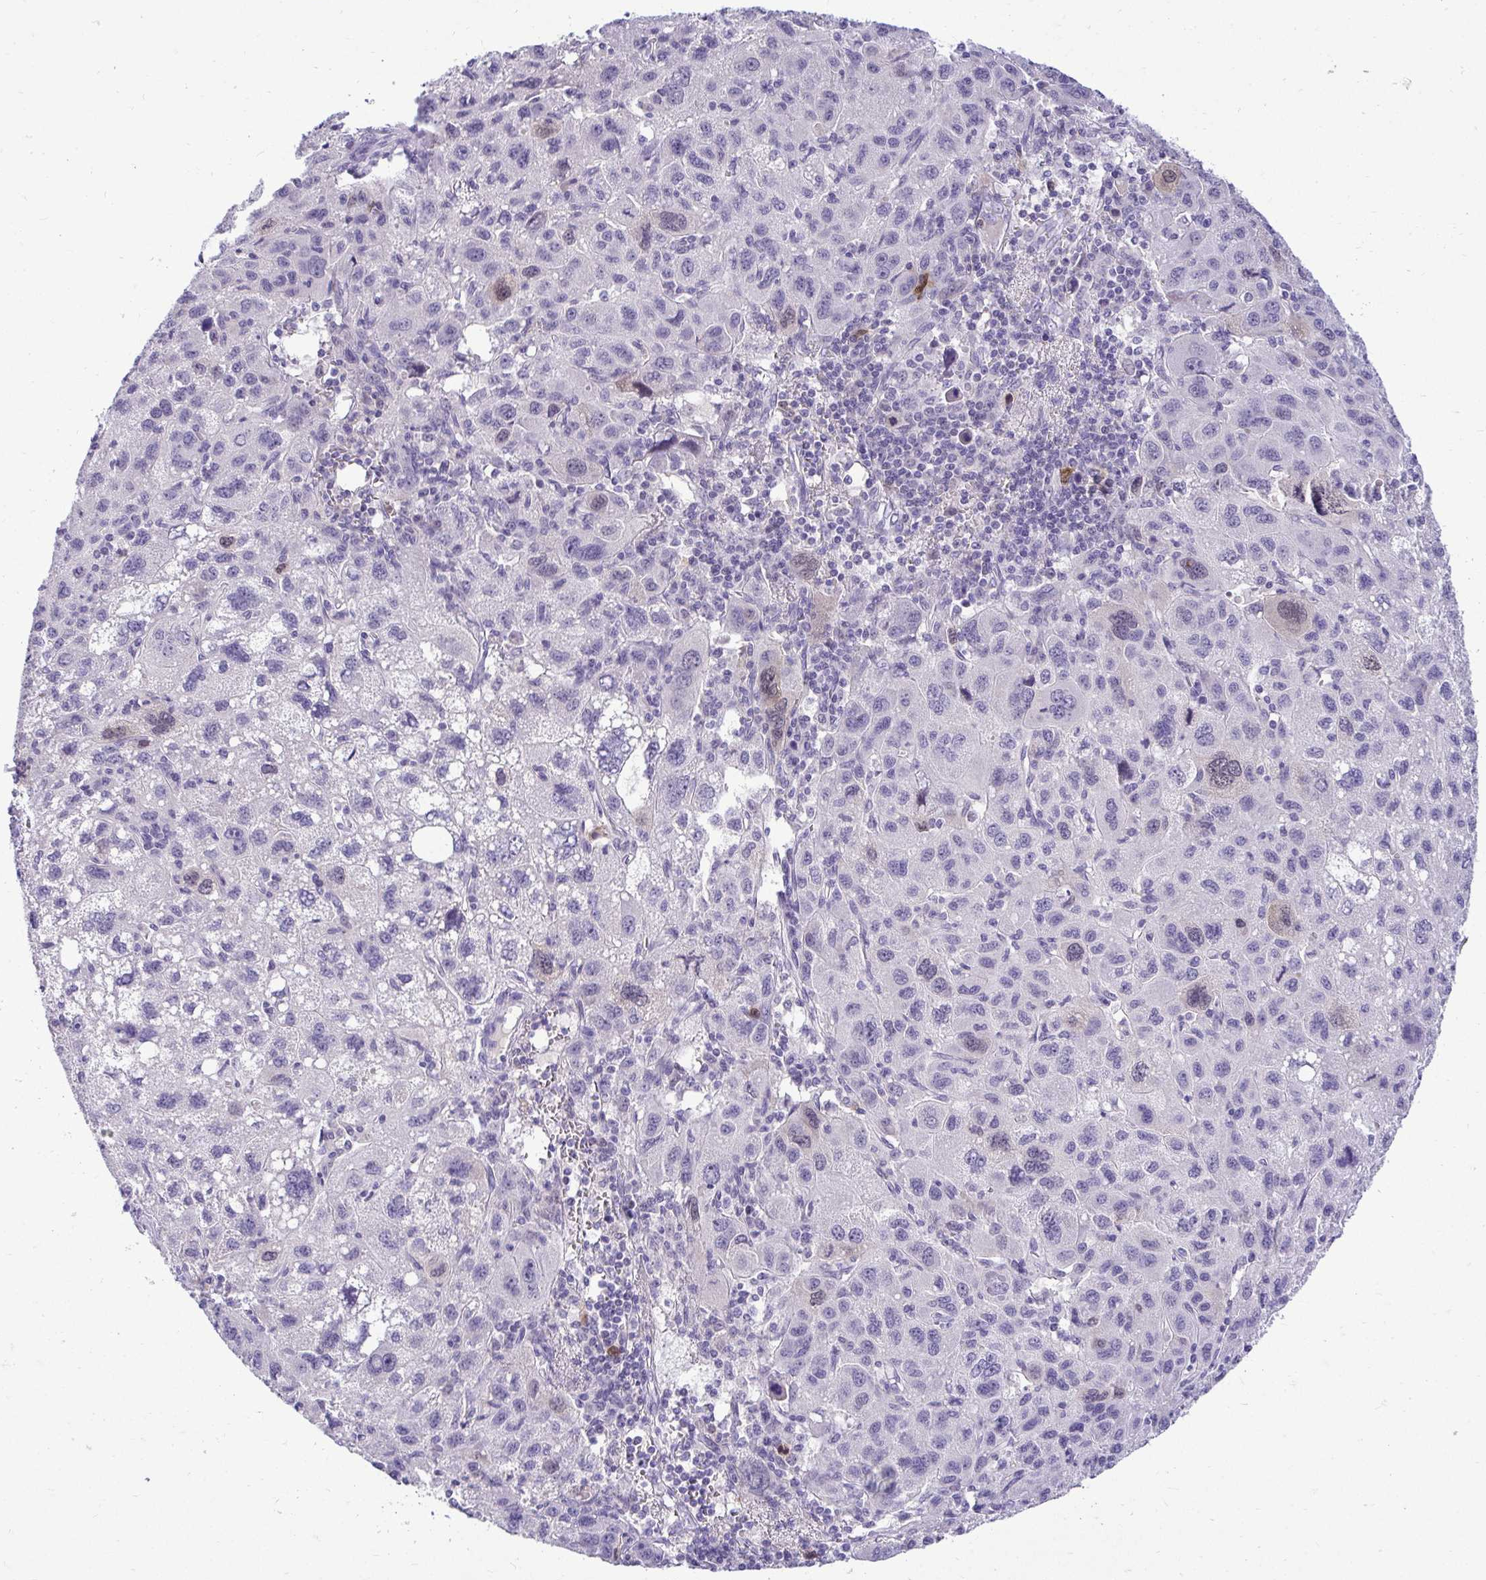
{"staining": {"intensity": "weak", "quantity": "<25%", "location": "cytoplasmic/membranous,nuclear"}, "tissue": "liver cancer", "cell_type": "Tumor cells", "image_type": "cancer", "snomed": [{"axis": "morphology", "description": "Carcinoma, Hepatocellular, NOS"}, {"axis": "topography", "description": "Liver"}], "caption": "This is an immunohistochemistry histopathology image of human liver cancer (hepatocellular carcinoma). There is no staining in tumor cells.", "gene": "CDC20", "patient": {"sex": "female", "age": 77}}